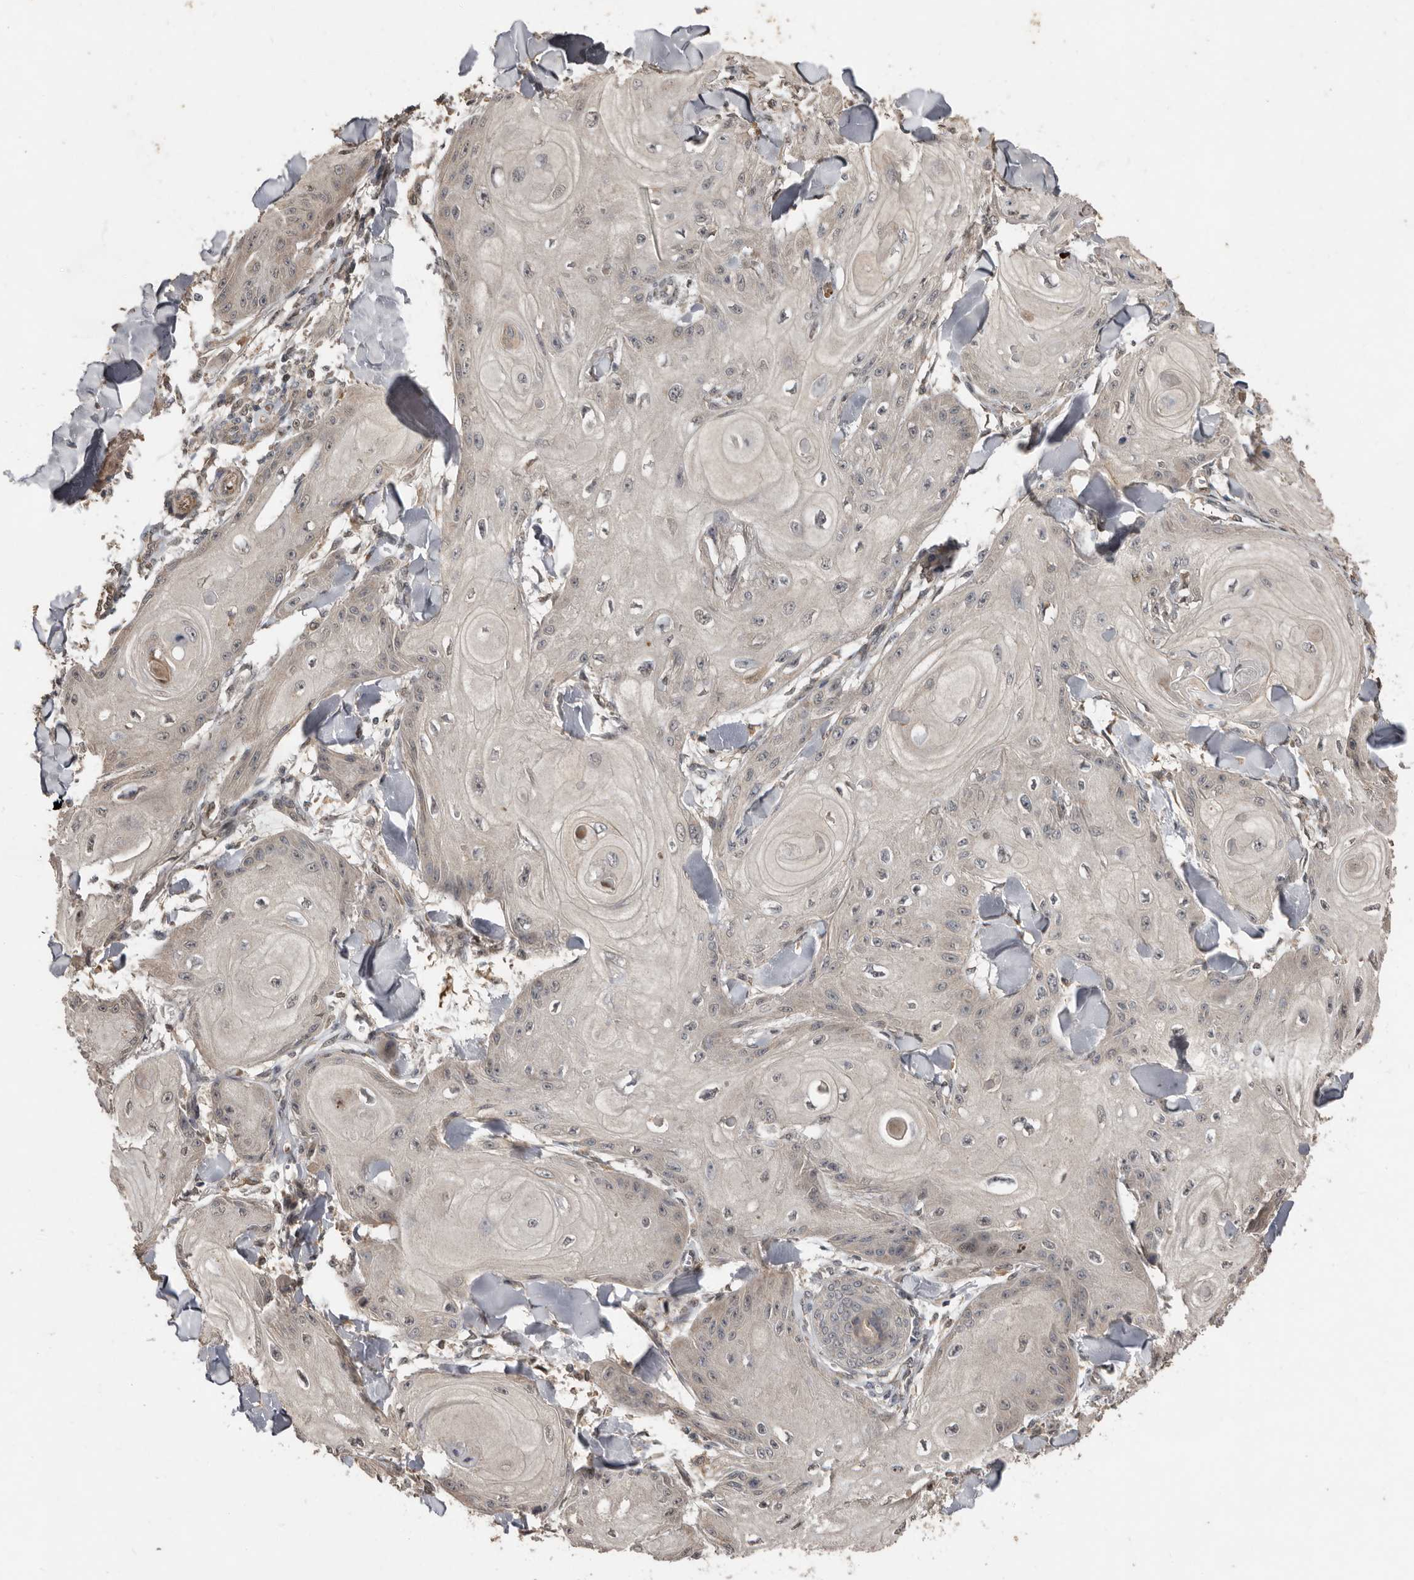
{"staining": {"intensity": "negative", "quantity": "none", "location": "none"}, "tissue": "skin cancer", "cell_type": "Tumor cells", "image_type": "cancer", "snomed": [{"axis": "morphology", "description": "Squamous cell carcinoma, NOS"}, {"axis": "topography", "description": "Skin"}], "caption": "Tumor cells are negative for brown protein staining in skin squamous cell carcinoma. Nuclei are stained in blue.", "gene": "KIF26B", "patient": {"sex": "male", "age": 74}}